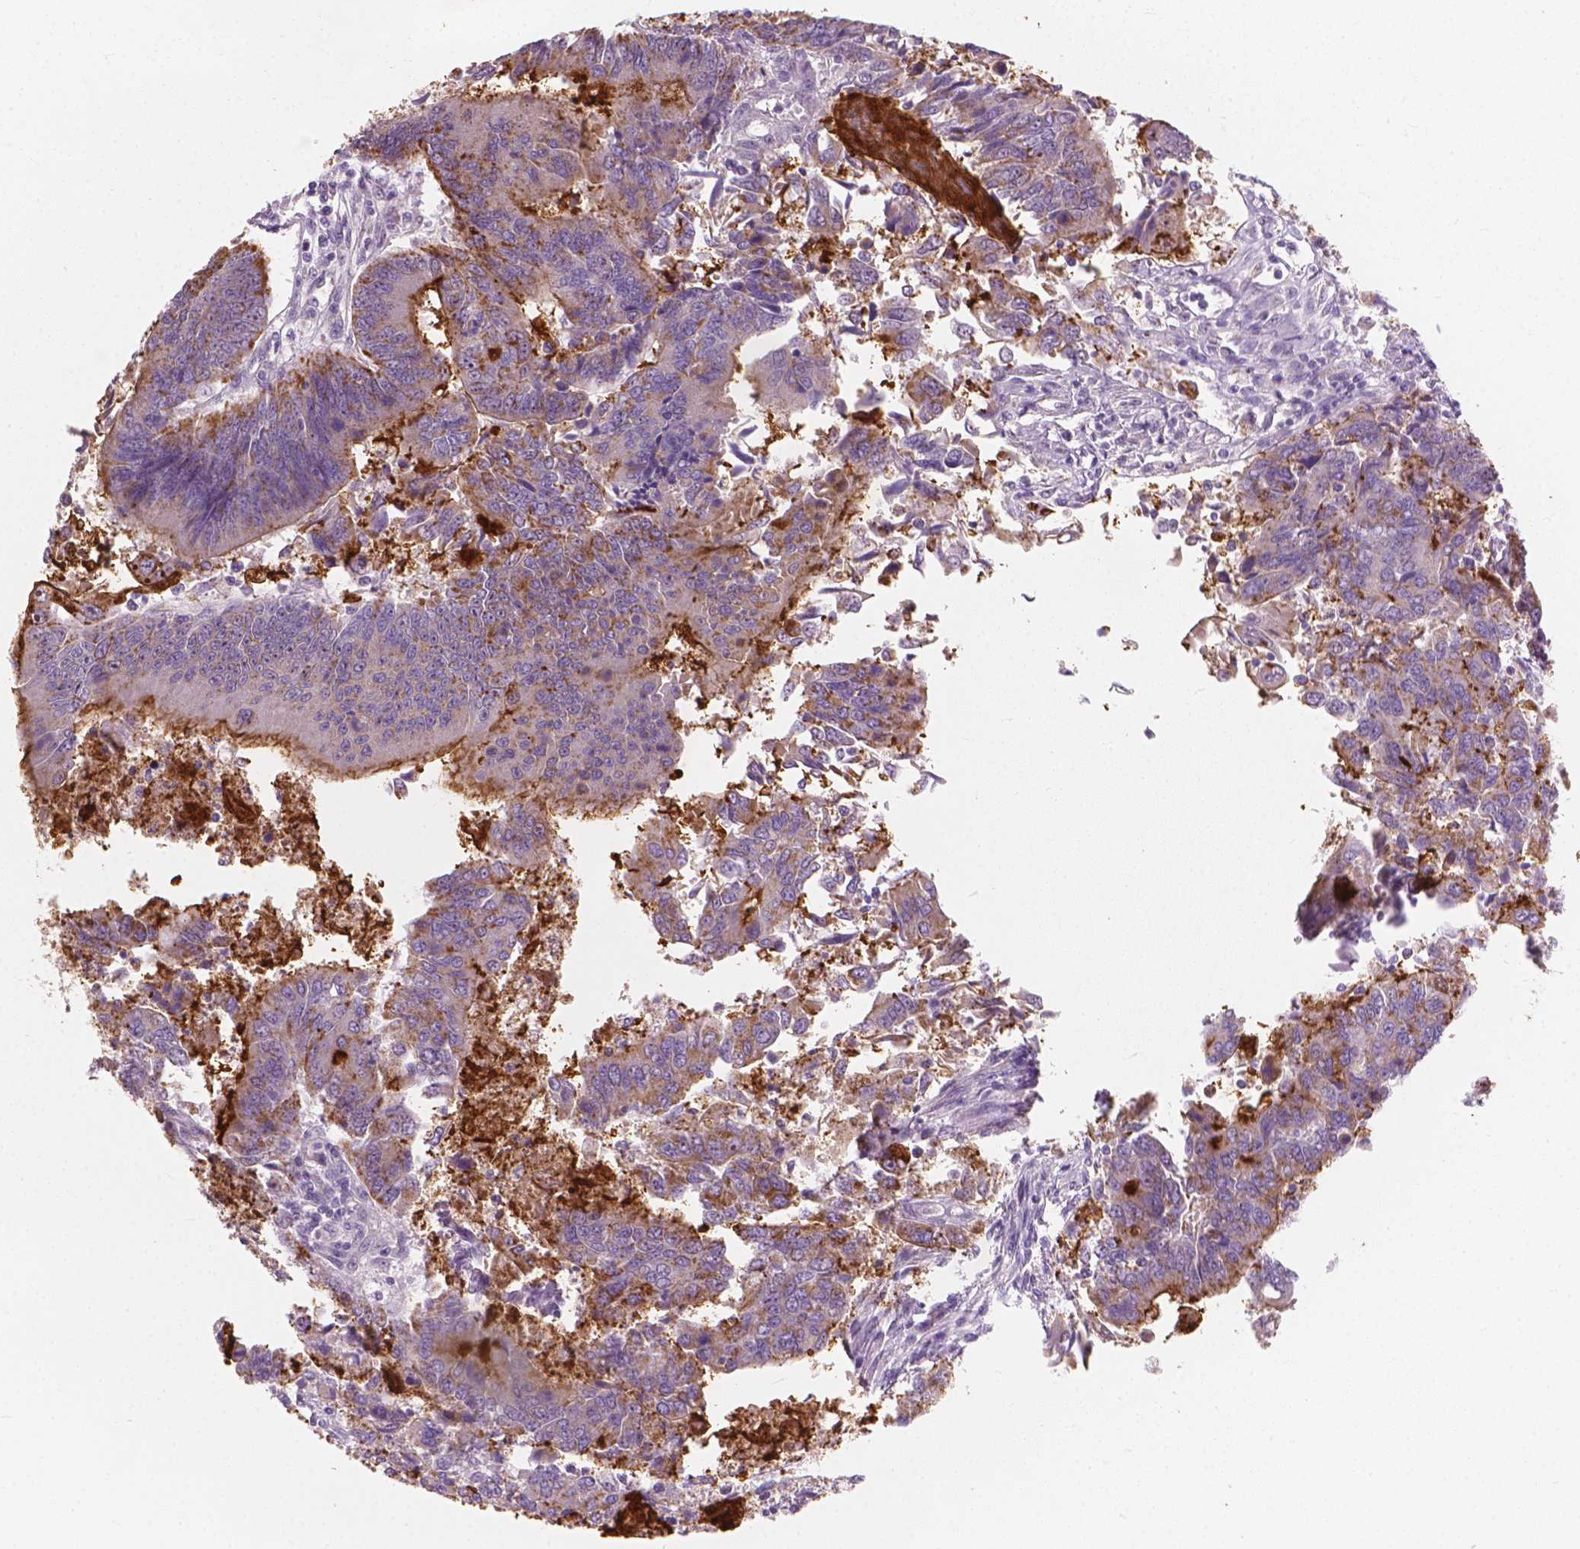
{"staining": {"intensity": "strong", "quantity": "<25%", "location": "cytoplasmic/membranous"}, "tissue": "colorectal cancer", "cell_type": "Tumor cells", "image_type": "cancer", "snomed": [{"axis": "morphology", "description": "Adenocarcinoma, NOS"}, {"axis": "topography", "description": "Colon"}], "caption": "Immunohistochemistry (DAB) staining of colorectal cancer demonstrates strong cytoplasmic/membranous protein expression in approximately <25% of tumor cells.", "gene": "GPRC5A", "patient": {"sex": "female", "age": 67}}